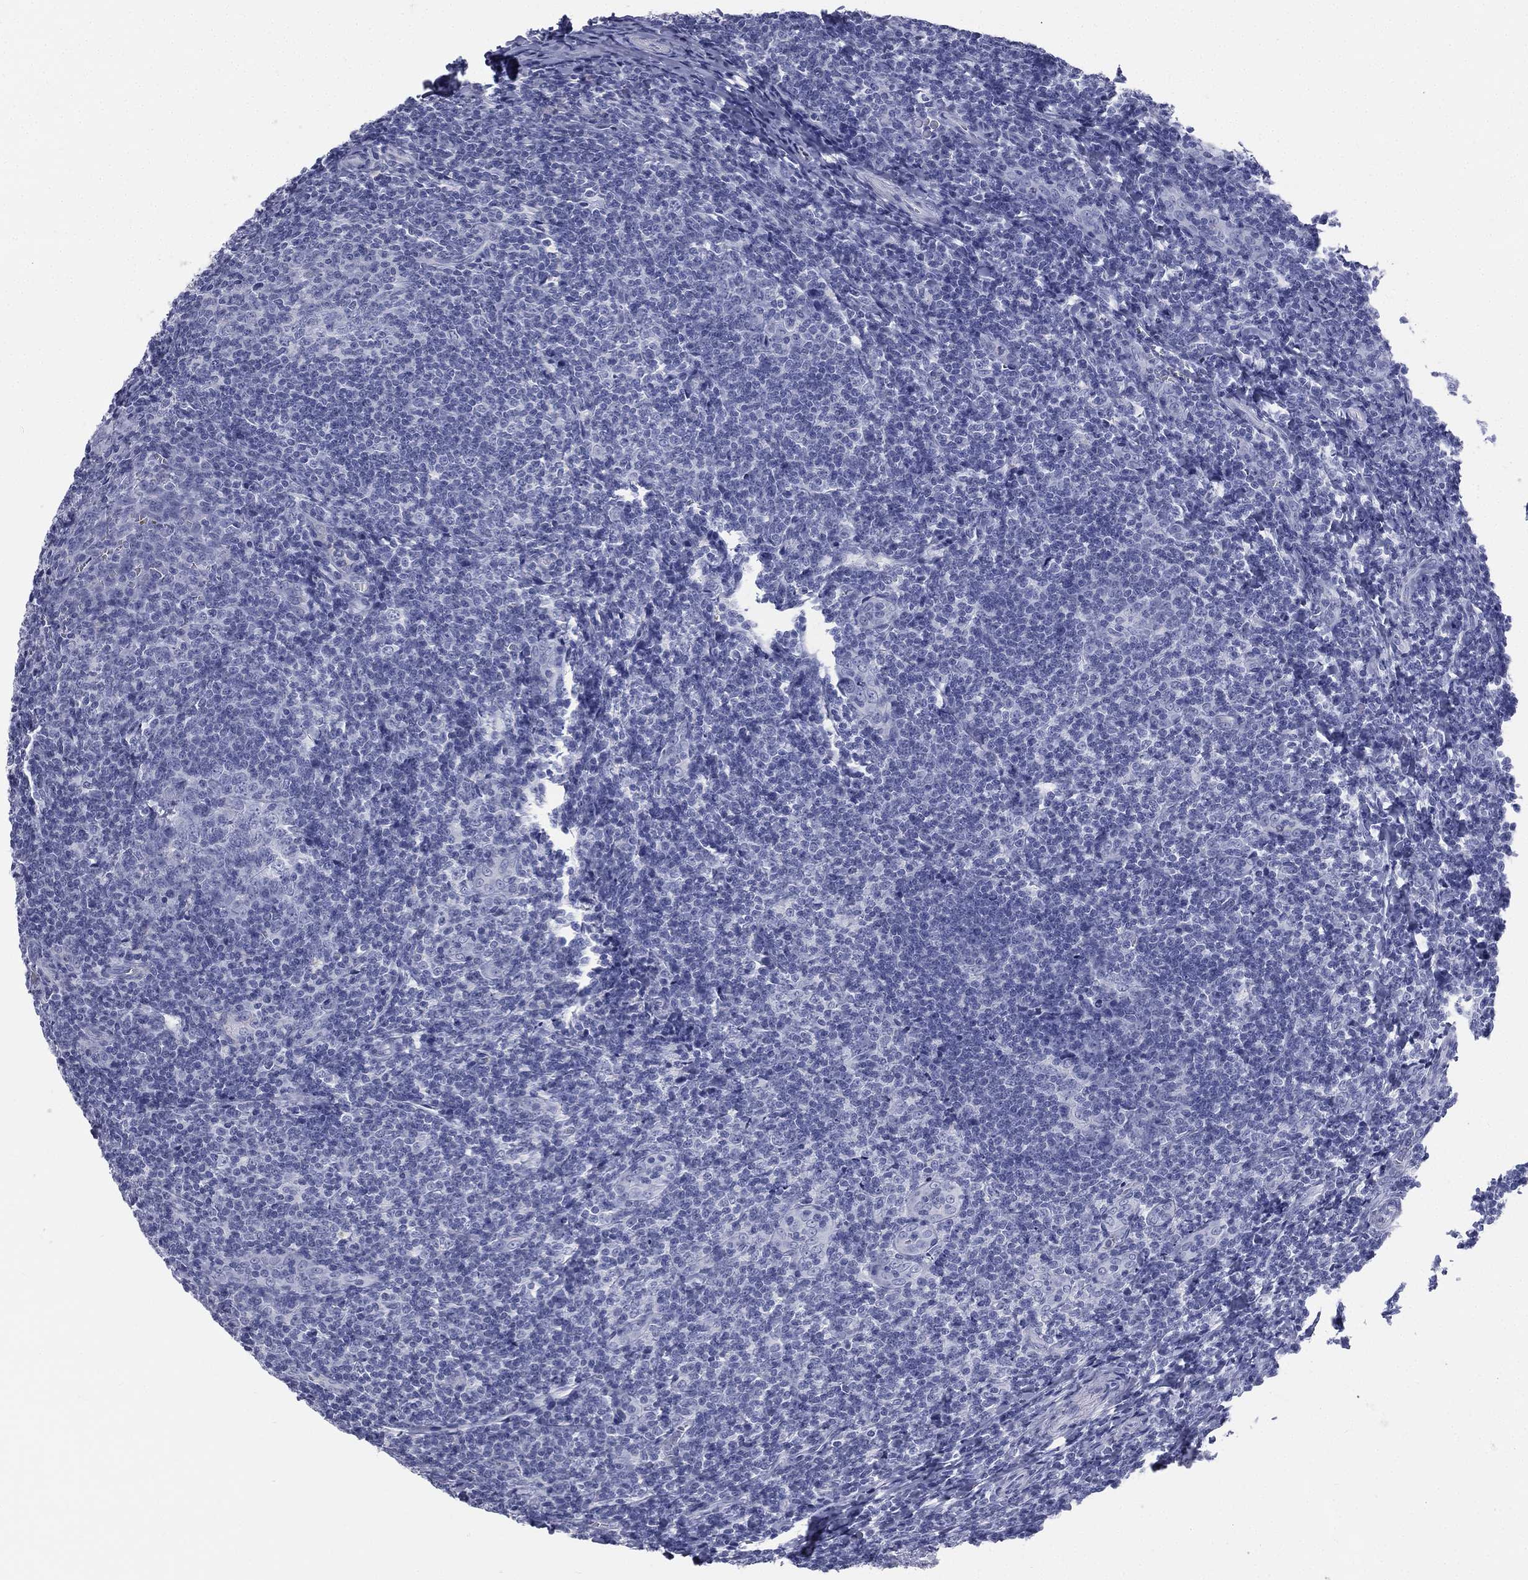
{"staining": {"intensity": "negative", "quantity": "none", "location": "none"}, "tissue": "tonsil", "cell_type": "Germinal center cells", "image_type": "normal", "snomed": [{"axis": "morphology", "description": "Normal tissue, NOS"}, {"axis": "topography", "description": "Tonsil"}], "caption": "Immunohistochemistry (IHC) image of unremarkable human tonsil stained for a protein (brown), which demonstrates no staining in germinal center cells.", "gene": "HP", "patient": {"sex": "male", "age": 20}}